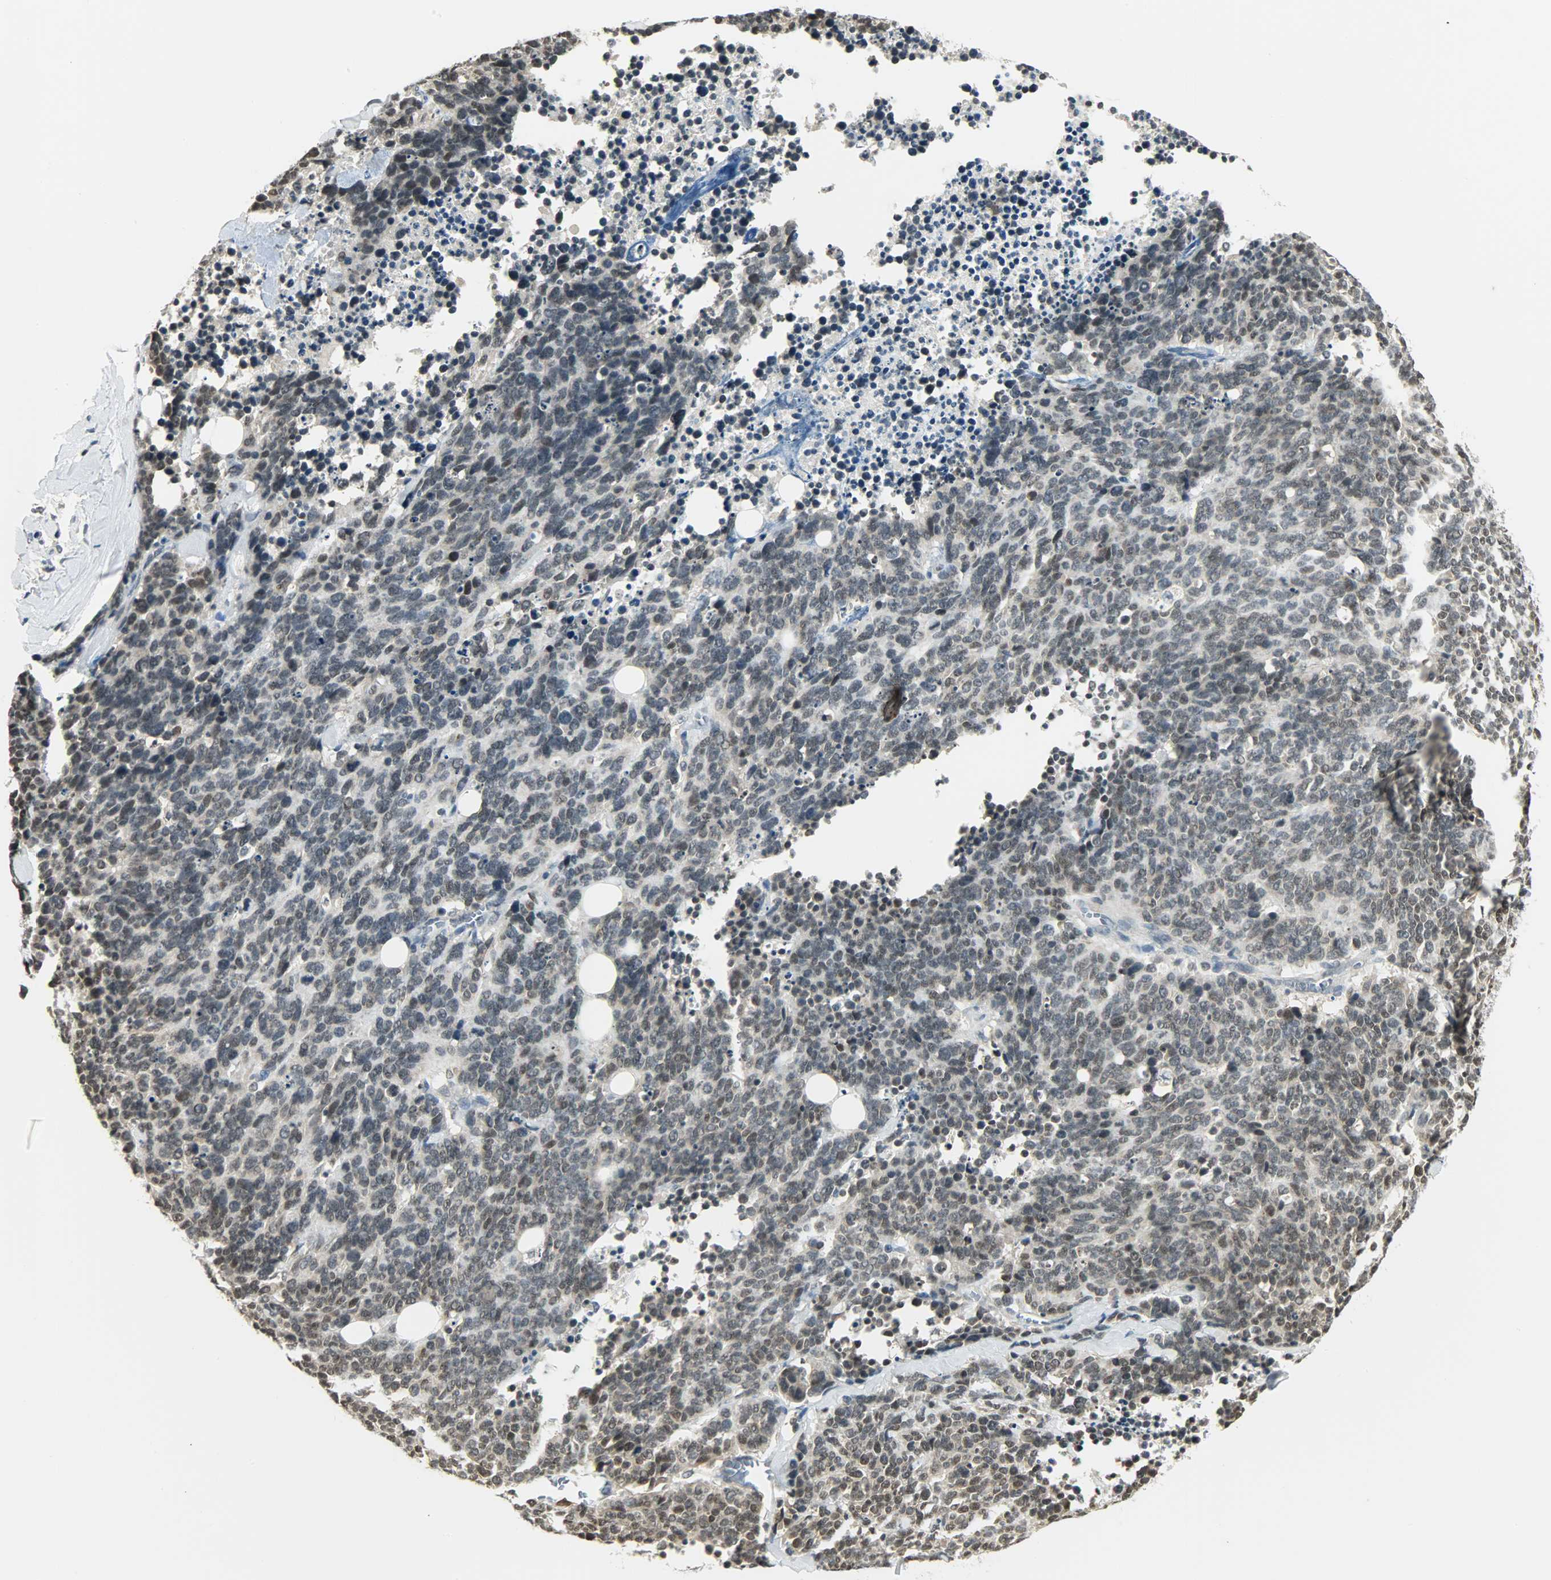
{"staining": {"intensity": "weak", "quantity": "25%-75%", "location": "nuclear"}, "tissue": "lung cancer", "cell_type": "Tumor cells", "image_type": "cancer", "snomed": [{"axis": "morphology", "description": "Neoplasm, malignant, NOS"}, {"axis": "topography", "description": "Lung"}], "caption": "The image reveals a brown stain indicating the presence of a protein in the nuclear of tumor cells in lung malignant neoplasm. Immunohistochemistry (ihc) stains the protein in brown and the nuclei are stained blue.", "gene": "SMARCA5", "patient": {"sex": "female", "age": 58}}